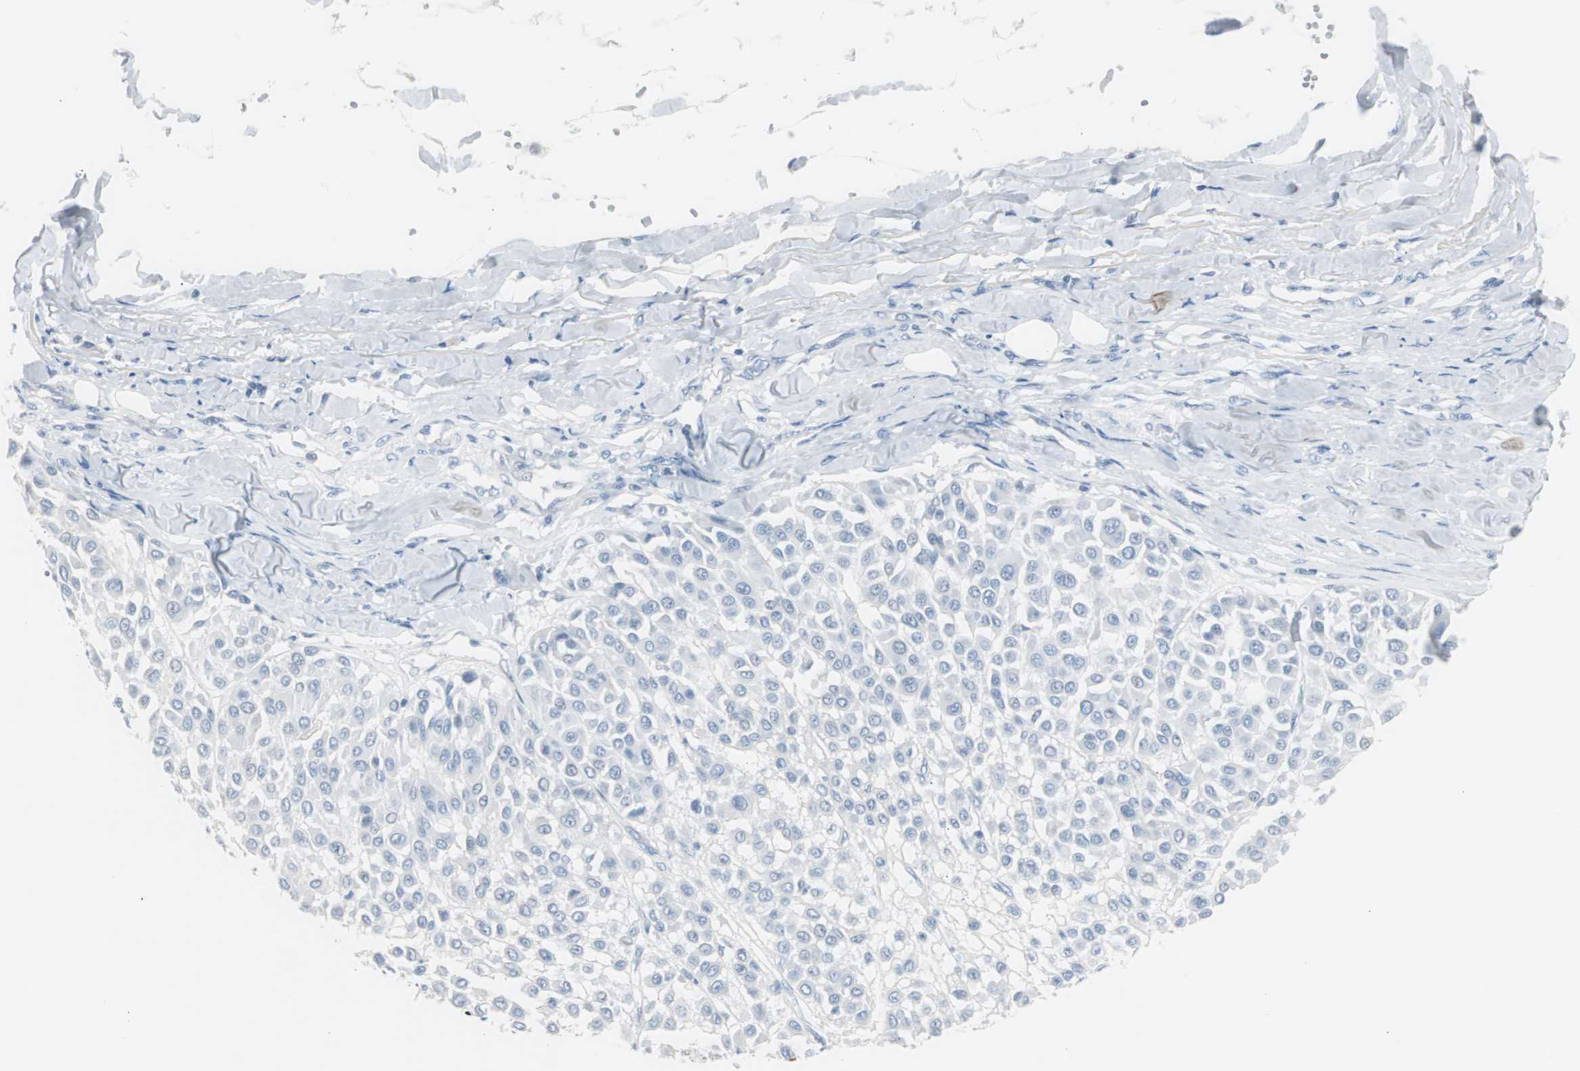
{"staining": {"intensity": "negative", "quantity": "none", "location": "none"}, "tissue": "melanoma", "cell_type": "Tumor cells", "image_type": "cancer", "snomed": [{"axis": "morphology", "description": "Malignant melanoma, Metastatic site"}, {"axis": "topography", "description": "Soft tissue"}], "caption": "Micrograph shows no protein expression in tumor cells of melanoma tissue.", "gene": "S100A7", "patient": {"sex": "male", "age": 41}}